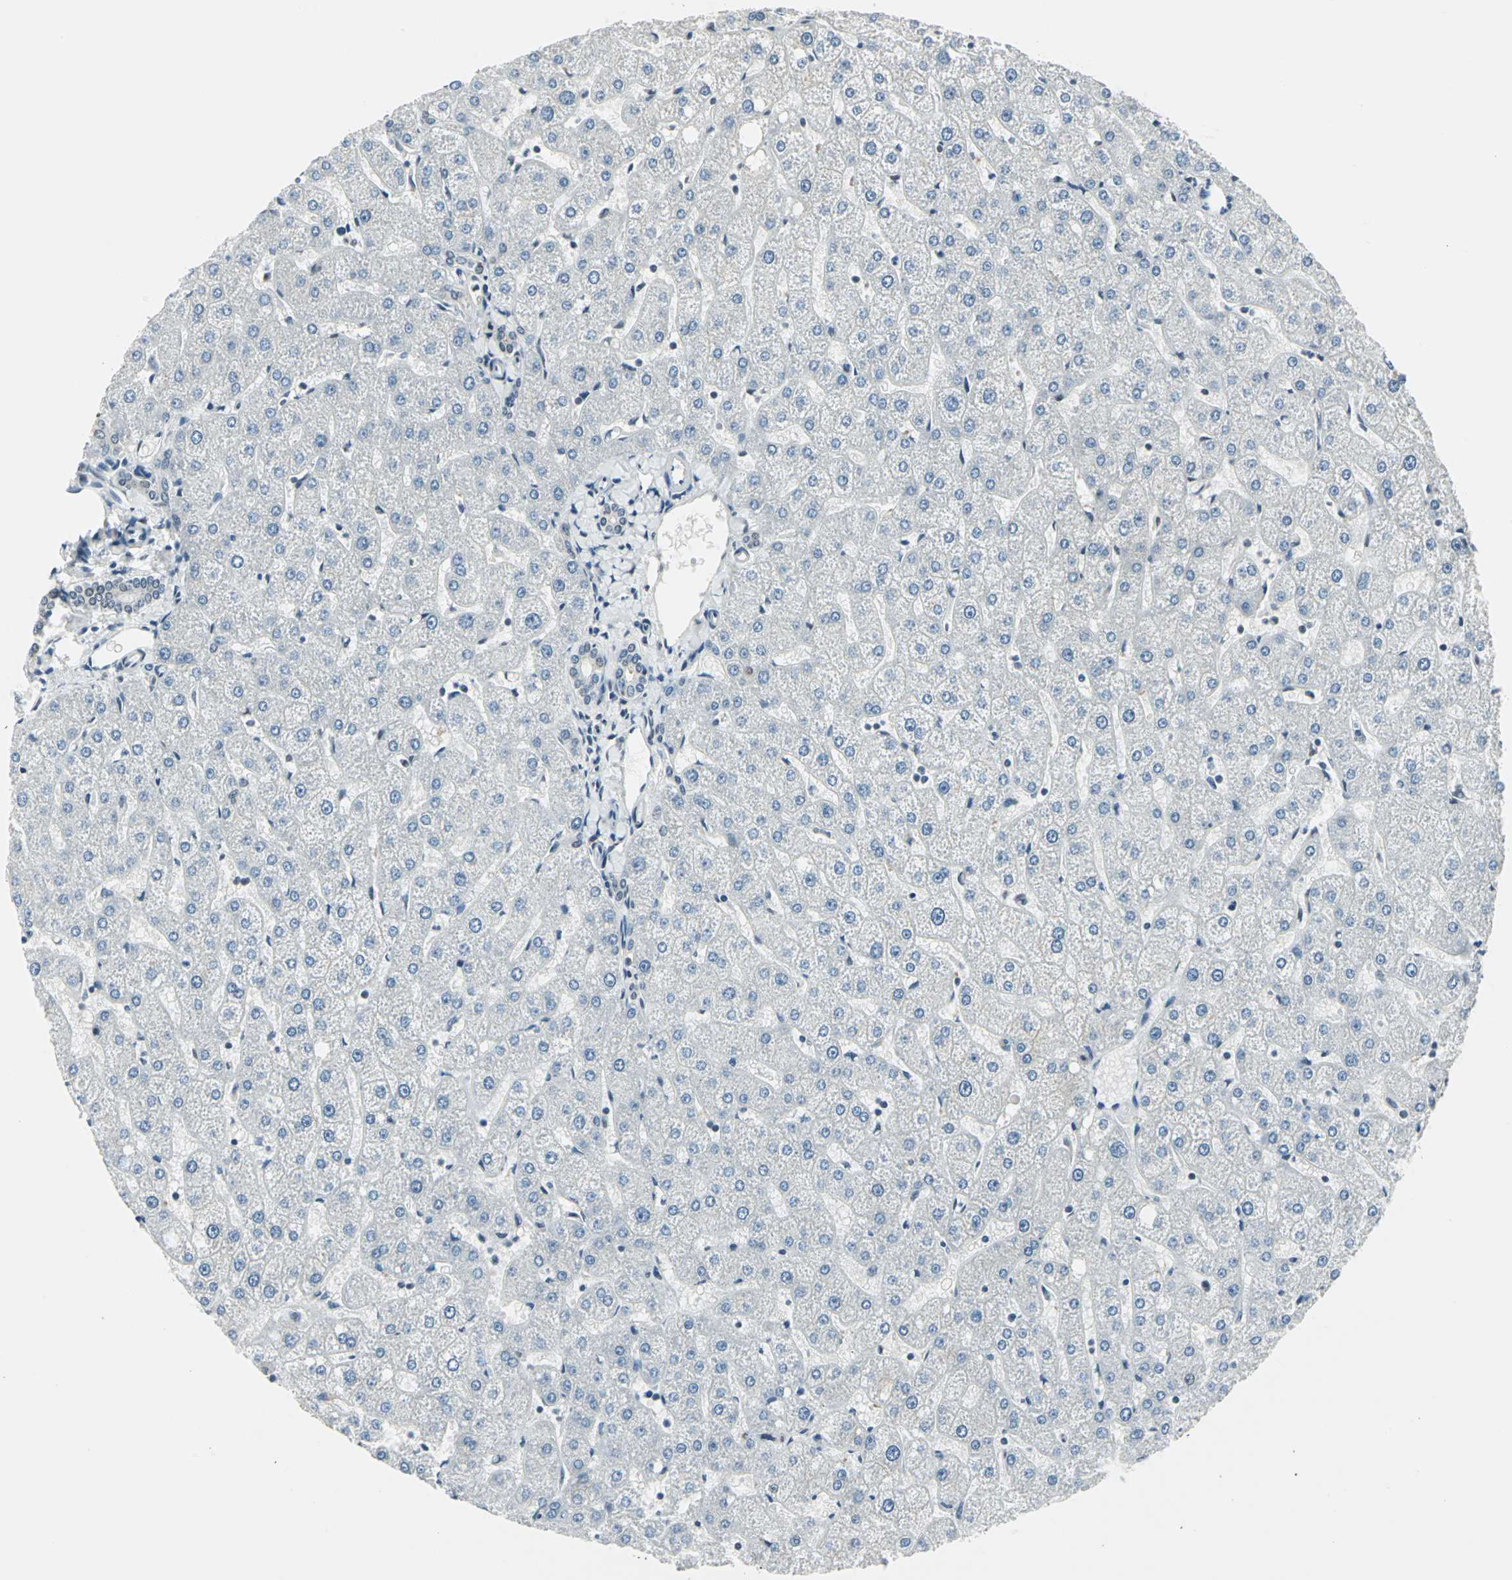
{"staining": {"intensity": "negative", "quantity": "none", "location": "none"}, "tissue": "liver", "cell_type": "Cholangiocytes", "image_type": "normal", "snomed": [{"axis": "morphology", "description": "Normal tissue, NOS"}, {"axis": "topography", "description": "Liver"}], "caption": "Cholangiocytes show no significant protein staining in normal liver. (Immunohistochemistry, brightfield microscopy, high magnification).", "gene": "ADNP", "patient": {"sex": "male", "age": 67}}